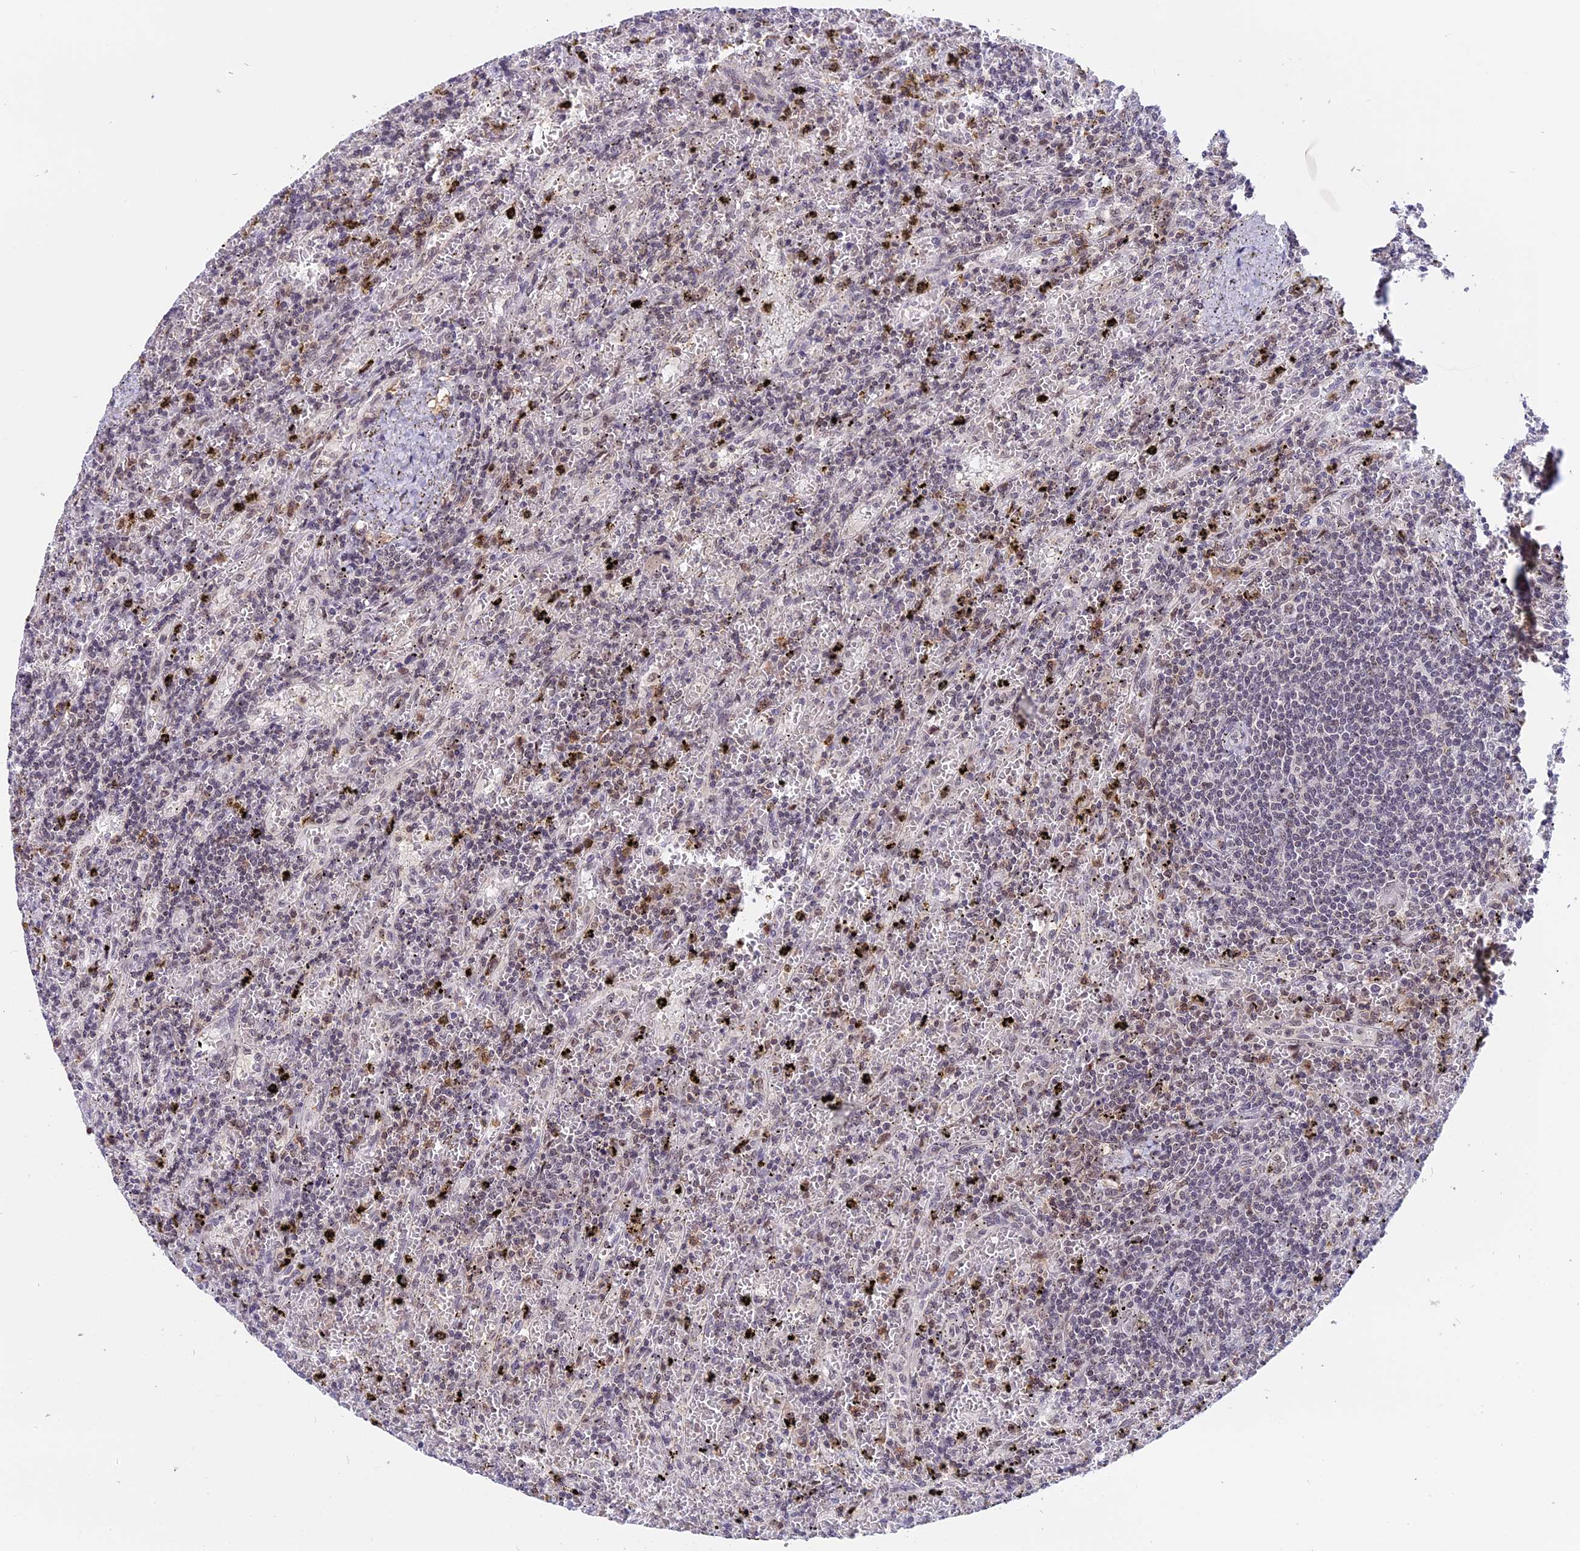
{"staining": {"intensity": "weak", "quantity": "<25%", "location": "nuclear"}, "tissue": "lymphoma", "cell_type": "Tumor cells", "image_type": "cancer", "snomed": [{"axis": "morphology", "description": "Malignant lymphoma, non-Hodgkin's type, Low grade"}, {"axis": "topography", "description": "Spleen"}], "caption": "The IHC micrograph has no significant expression in tumor cells of lymphoma tissue.", "gene": "TADA3", "patient": {"sex": "male", "age": 76}}